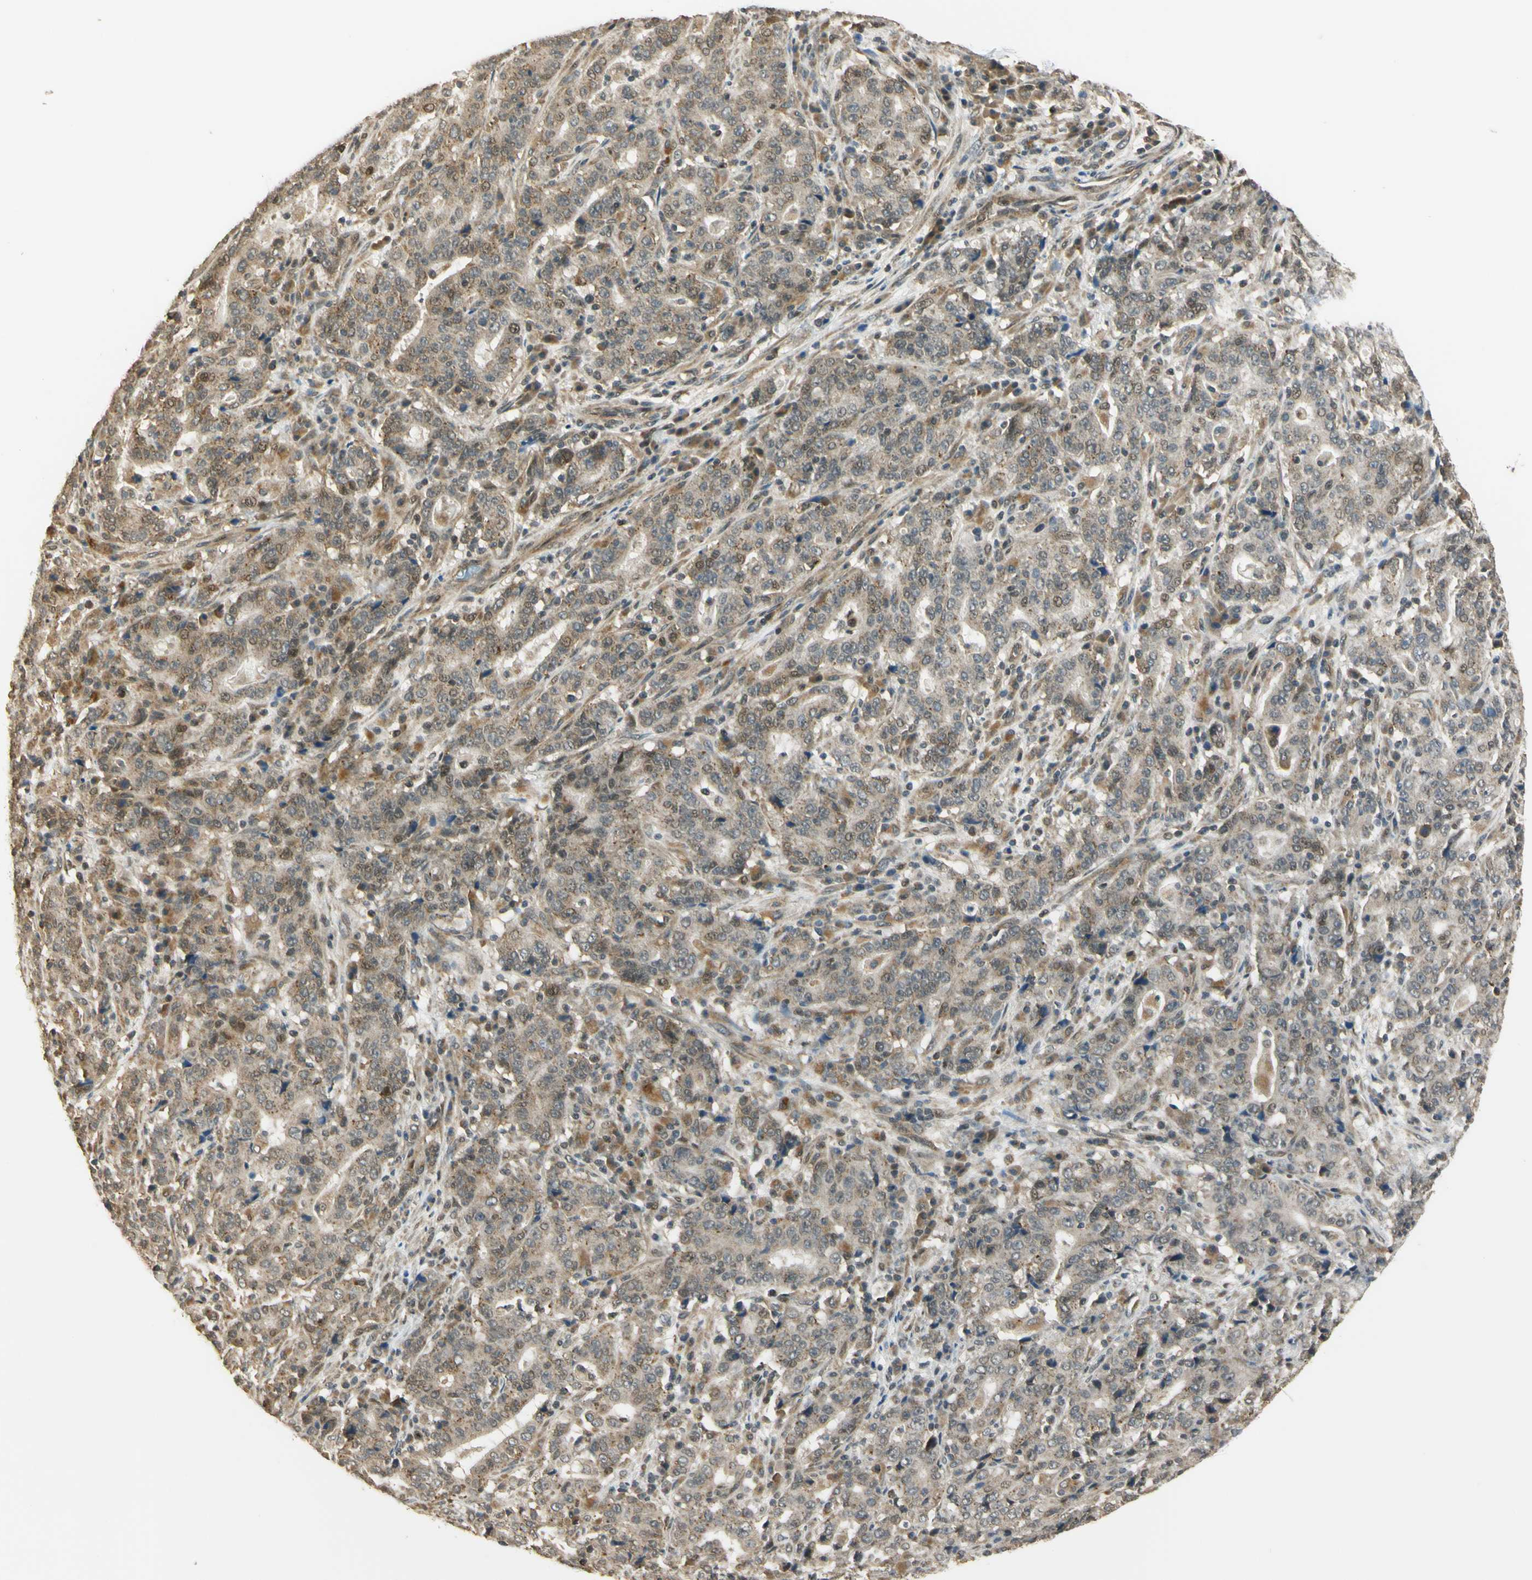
{"staining": {"intensity": "weak", "quantity": "25%-75%", "location": "cytoplasmic/membranous,nuclear"}, "tissue": "stomach cancer", "cell_type": "Tumor cells", "image_type": "cancer", "snomed": [{"axis": "morphology", "description": "Normal tissue, NOS"}, {"axis": "morphology", "description": "Adenocarcinoma, NOS"}, {"axis": "topography", "description": "Stomach, upper"}, {"axis": "topography", "description": "Stomach"}], "caption": "Immunohistochemical staining of adenocarcinoma (stomach) shows low levels of weak cytoplasmic/membranous and nuclear protein staining in about 25%-75% of tumor cells.", "gene": "LAMTOR1", "patient": {"sex": "male", "age": 59}}